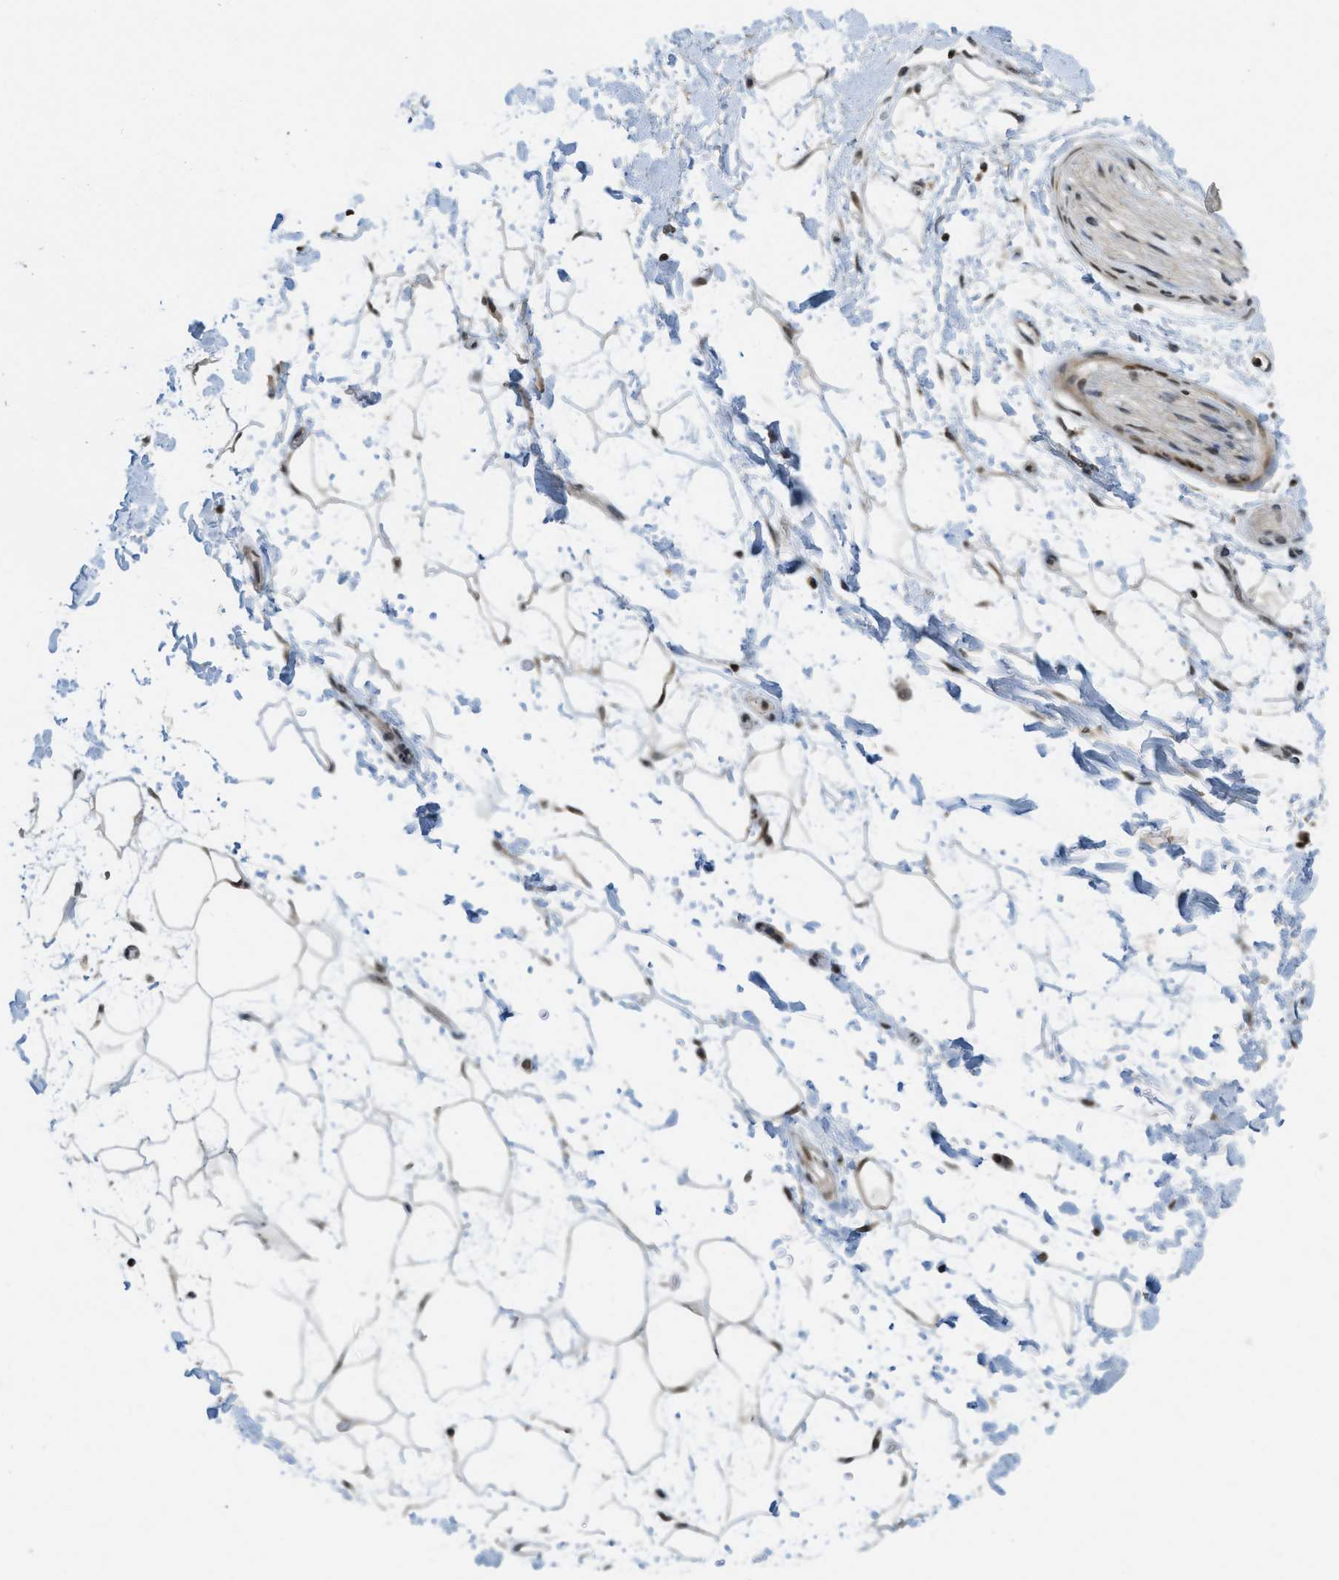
{"staining": {"intensity": "moderate", "quantity": ">75%", "location": "cytoplasmic/membranous,nuclear"}, "tissue": "adipose tissue", "cell_type": "Adipocytes", "image_type": "normal", "snomed": [{"axis": "morphology", "description": "Normal tissue, NOS"}, {"axis": "topography", "description": "Soft tissue"}], "caption": "Immunohistochemical staining of benign human adipose tissue displays >75% levels of moderate cytoplasmic/membranous,nuclear protein staining in approximately >75% of adipocytes. The protein is shown in brown color, while the nuclei are stained blue.", "gene": "DNAJB1", "patient": {"sex": "male", "age": 72}}